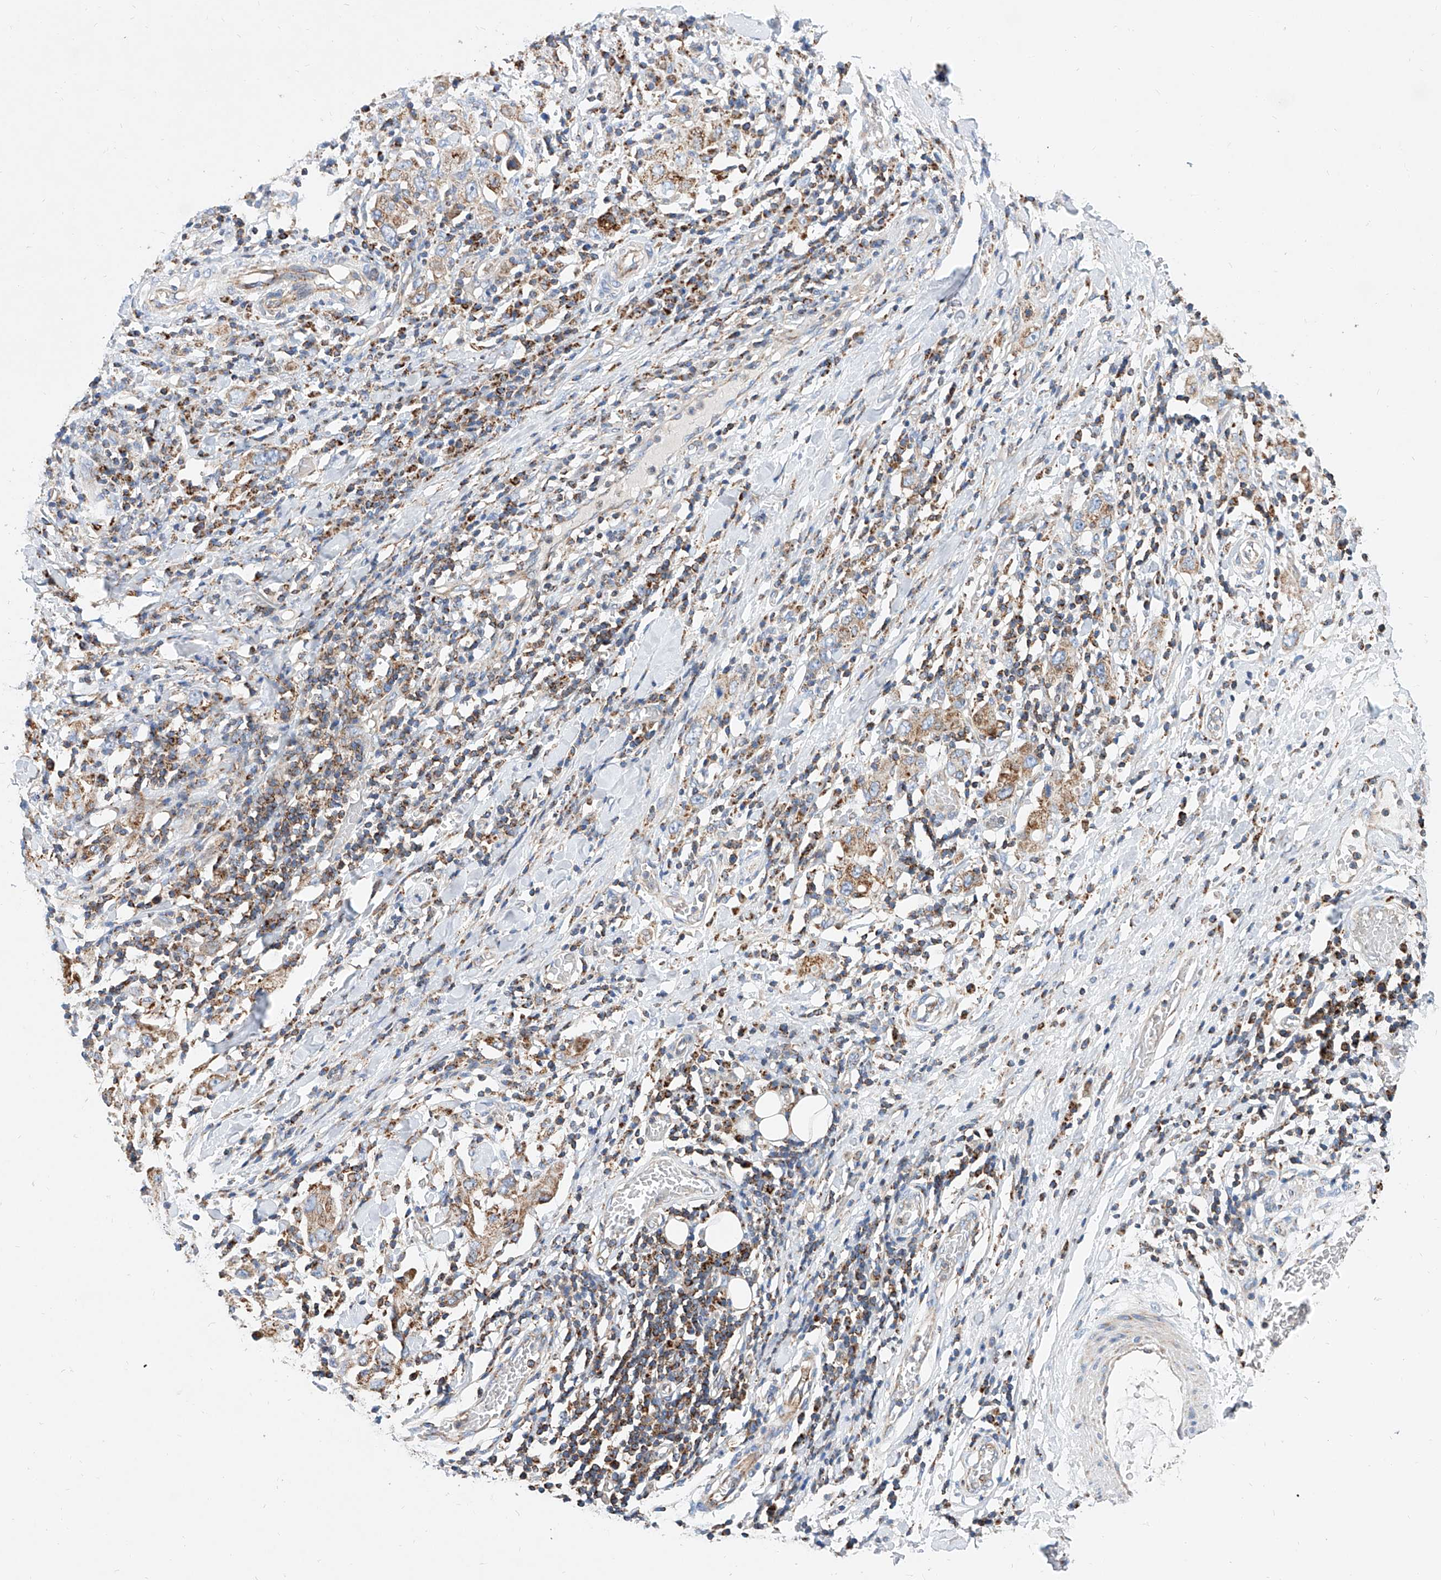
{"staining": {"intensity": "moderate", "quantity": "25%-75%", "location": "cytoplasmic/membranous"}, "tissue": "stomach cancer", "cell_type": "Tumor cells", "image_type": "cancer", "snomed": [{"axis": "morphology", "description": "Adenocarcinoma, NOS"}, {"axis": "topography", "description": "Stomach, upper"}], "caption": "Adenocarcinoma (stomach) stained with immunohistochemistry (IHC) demonstrates moderate cytoplasmic/membranous positivity in approximately 25%-75% of tumor cells. Immunohistochemistry stains the protein of interest in brown and the nuclei are stained blue.", "gene": "CPNE5", "patient": {"sex": "male", "age": 62}}